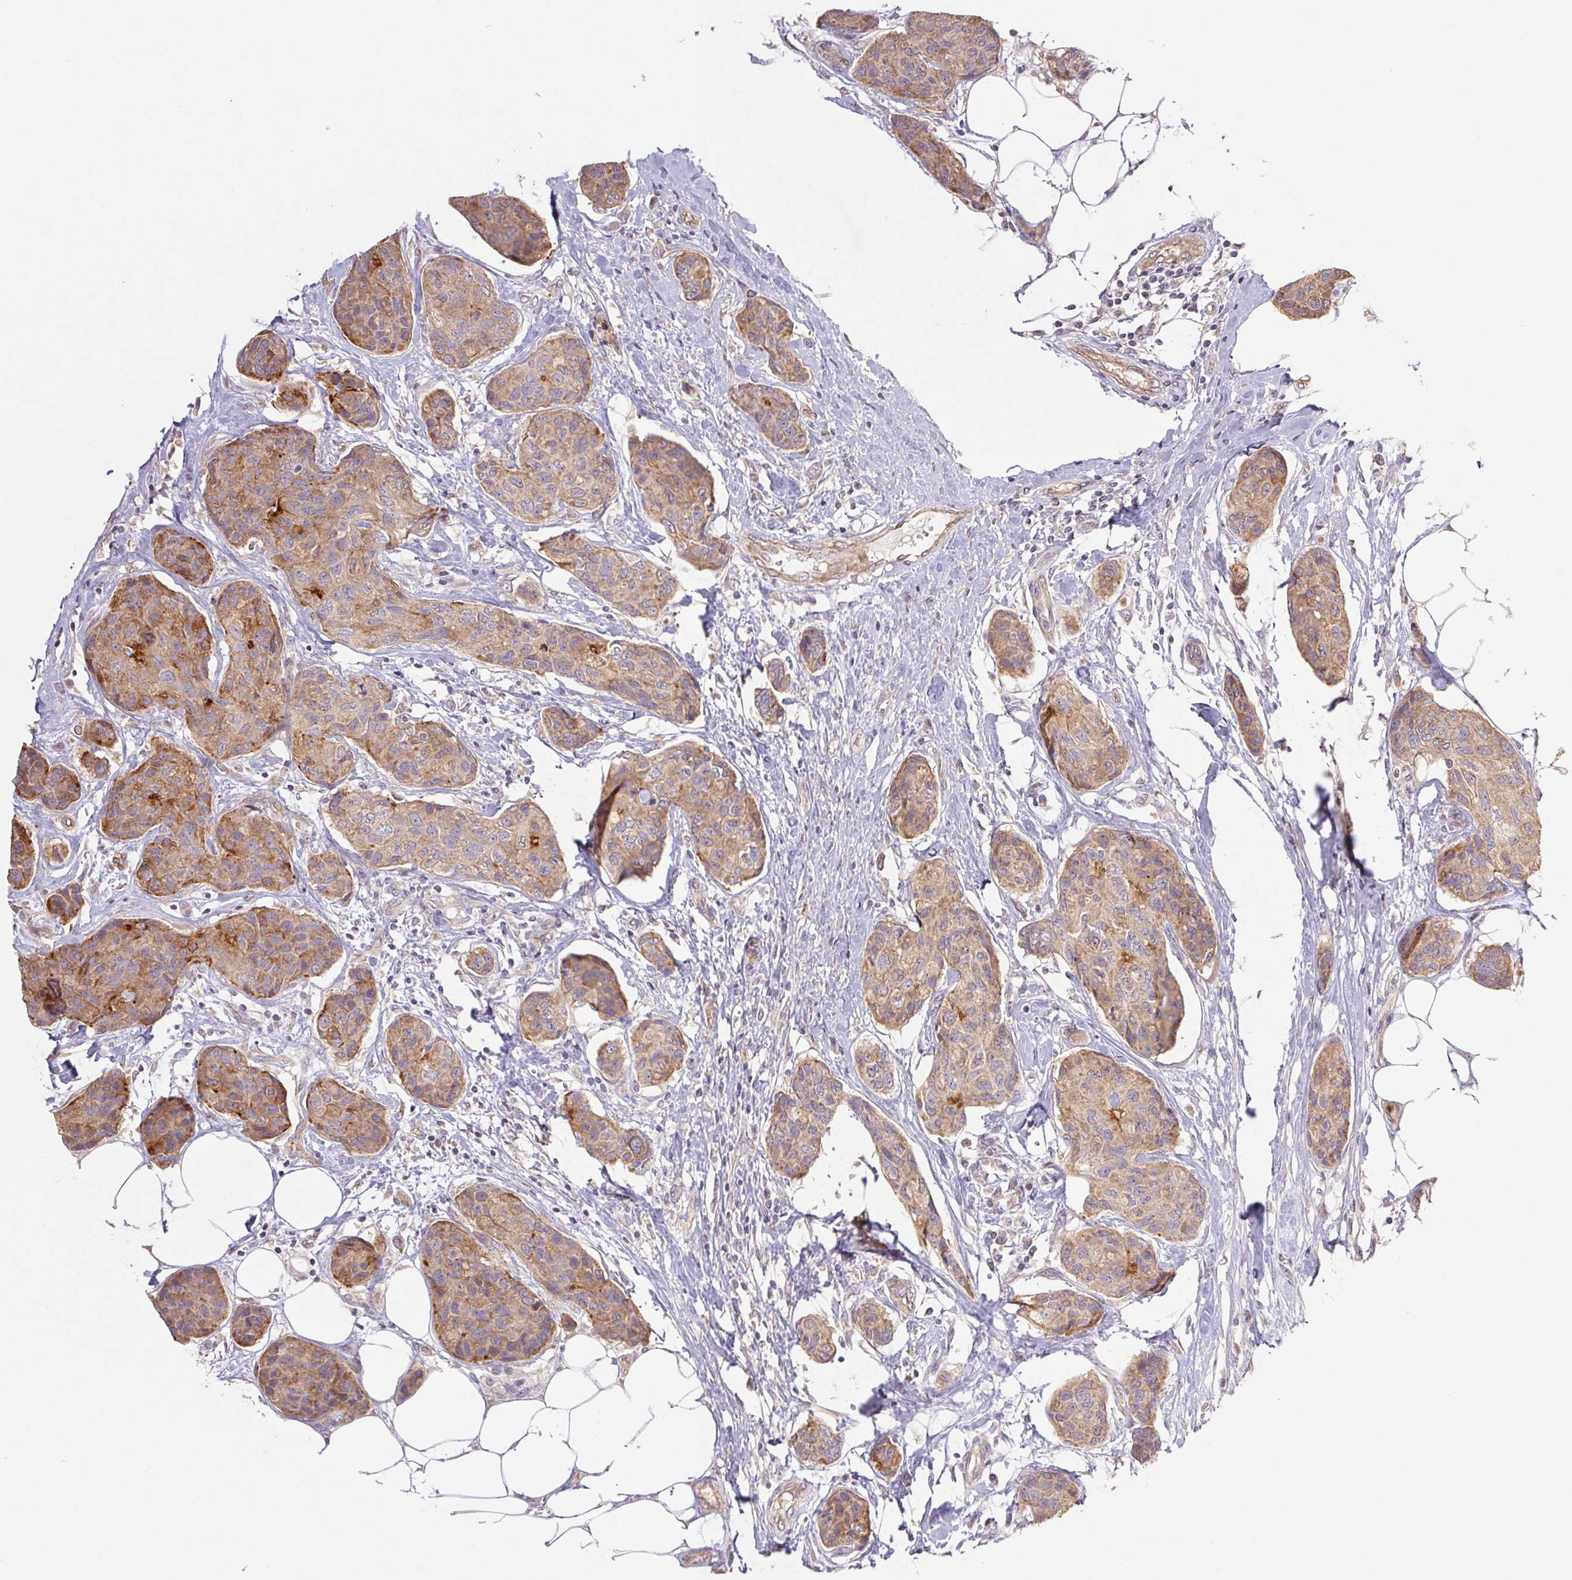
{"staining": {"intensity": "moderate", "quantity": ">75%", "location": "cytoplasmic/membranous"}, "tissue": "breast cancer", "cell_type": "Tumor cells", "image_type": "cancer", "snomed": [{"axis": "morphology", "description": "Duct carcinoma"}, {"axis": "topography", "description": "Breast"}], "caption": "Brown immunohistochemical staining in human breast cancer (invasive ductal carcinoma) exhibits moderate cytoplasmic/membranous positivity in approximately >75% of tumor cells. (IHC, brightfield microscopy, high magnification).", "gene": "RAB11A", "patient": {"sex": "female", "age": 80}}